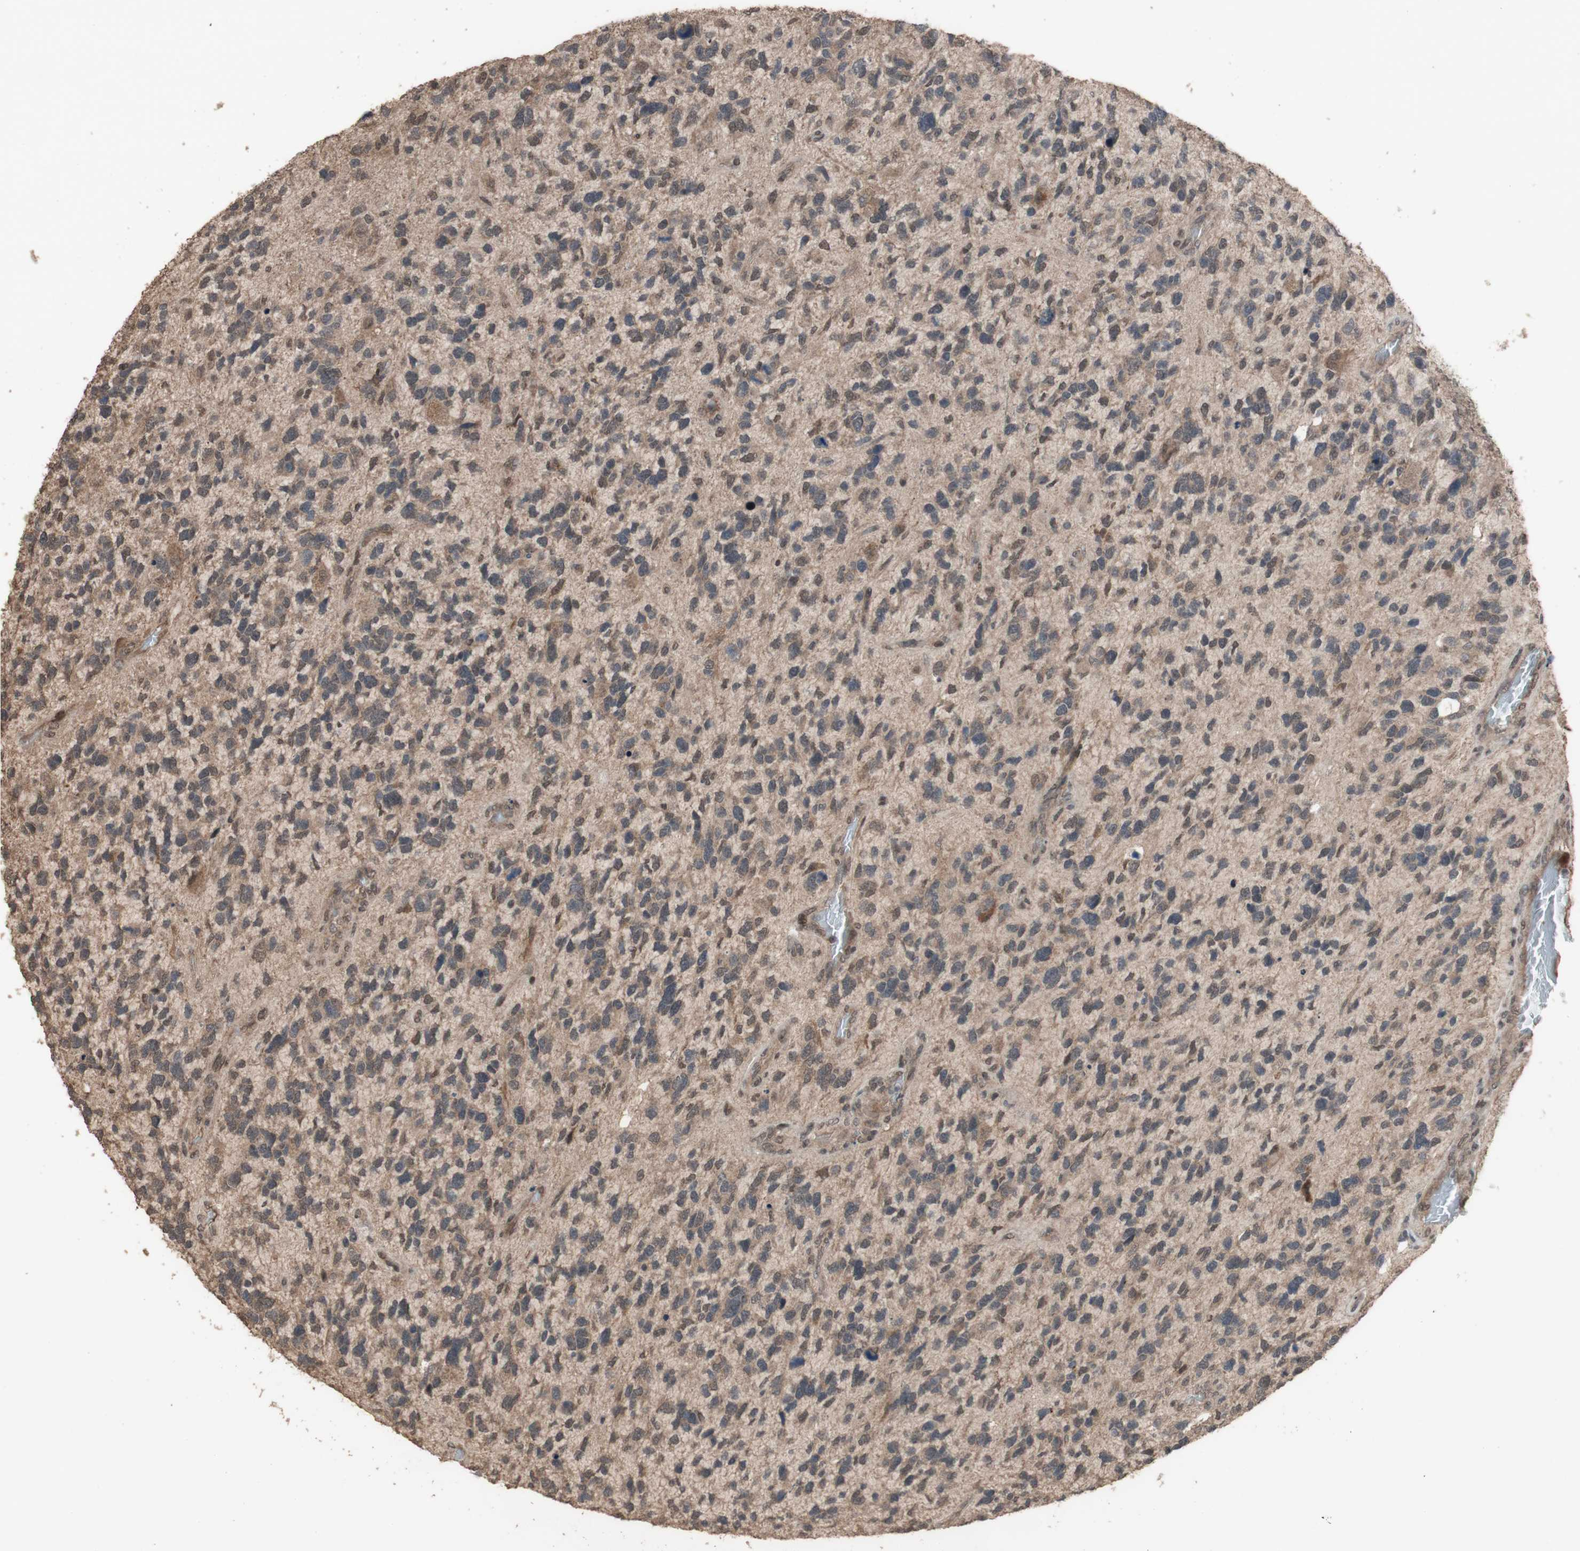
{"staining": {"intensity": "weak", "quantity": "<25%", "location": "cytoplasmic/membranous"}, "tissue": "glioma", "cell_type": "Tumor cells", "image_type": "cancer", "snomed": [{"axis": "morphology", "description": "Glioma, malignant, High grade"}, {"axis": "topography", "description": "Brain"}], "caption": "DAB immunohistochemical staining of malignant high-grade glioma demonstrates no significant staining in tumor cells.", "gene": "KANSL1", "patient": {"sex": "female", "age": 58}}